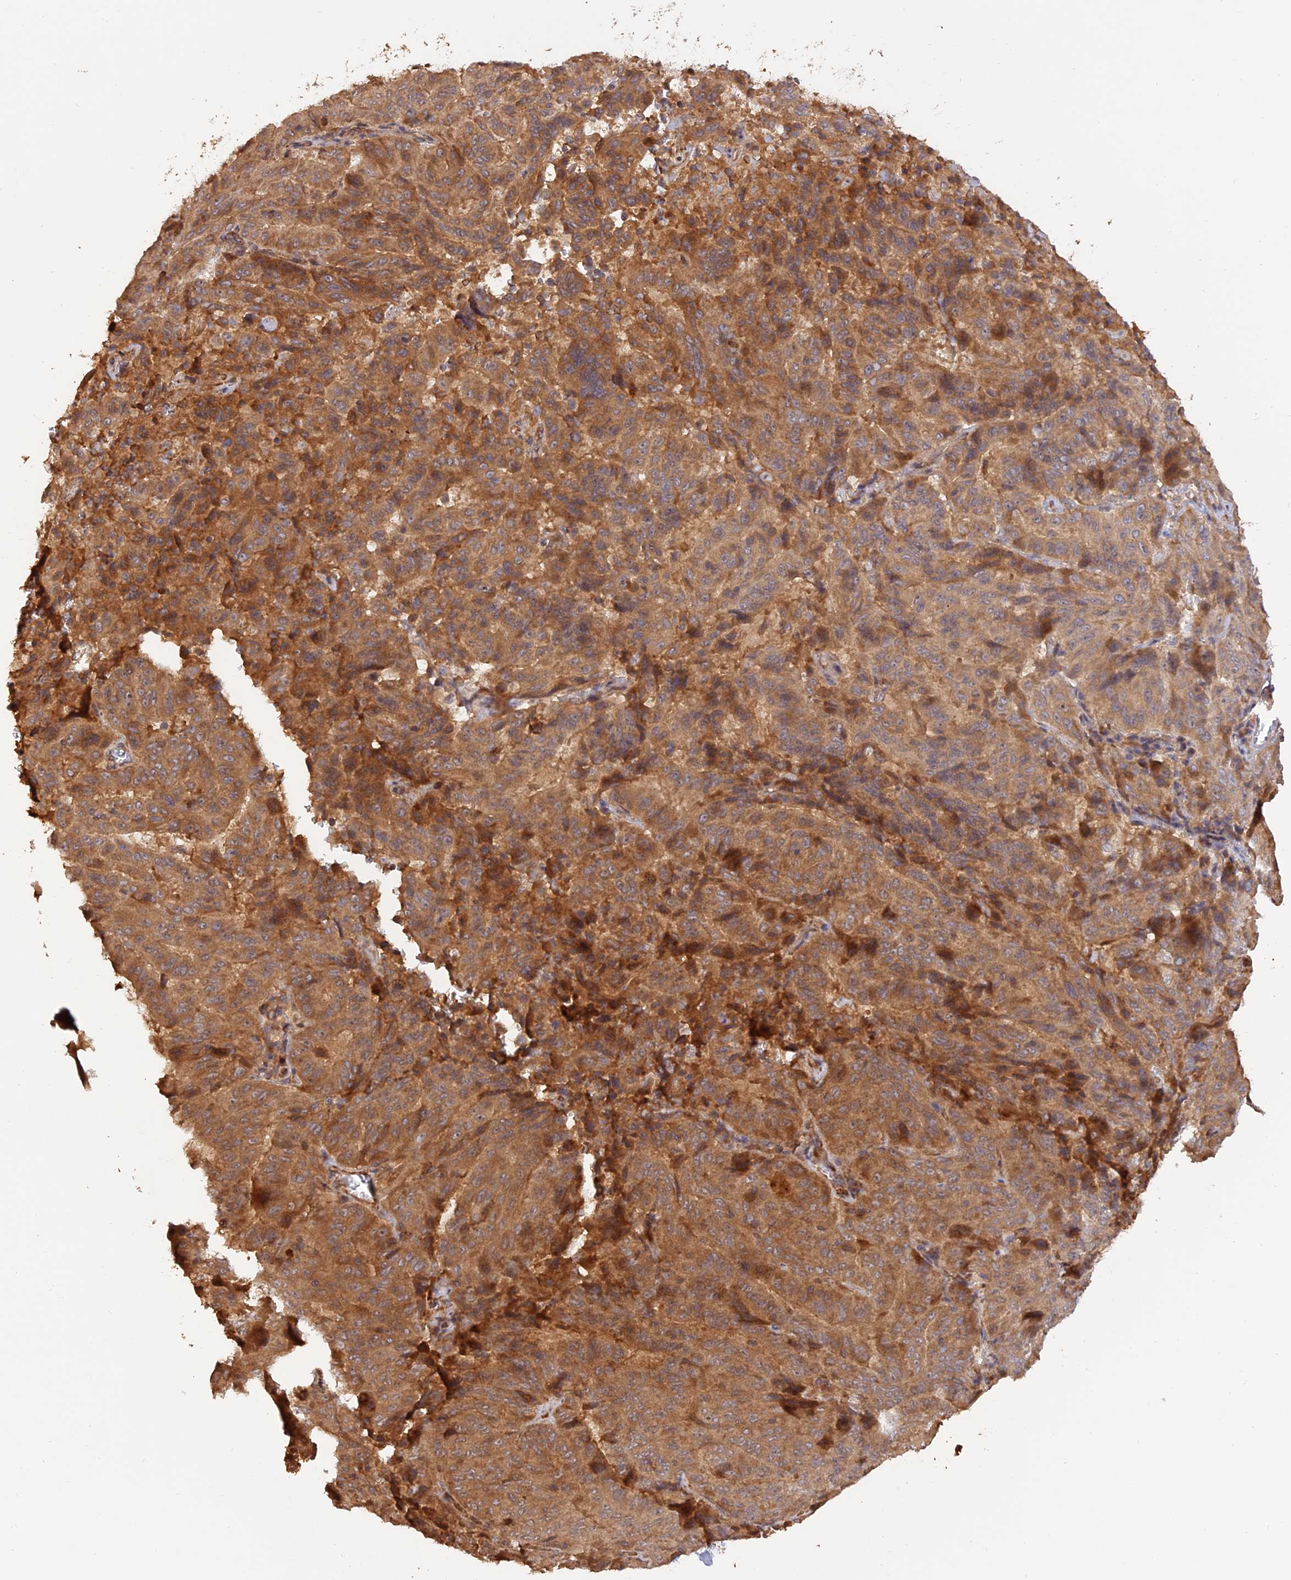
{"staining": {"intensity": "strong", "quantity": ">75%", "location": "cytoplasmic/membranous"}, "tissue": "pancreatic cancer", "cell_type": "Tumor cells", "image_type": "cancer", "snomed": [{"axis": "morphology", "description": "Adenocarcinoma, NOS"}, {"axis": "topography", "description": "Pancreas"}], "caption": "Pancreatic cancer stained with IHC displays strong cytoplasmic/membranous staining in approximately >75% of tumor cells. (IHC, brightfield microscopy, high magnification).", "gene": "CREBL2", "patient": {"sex": "male", "age": 63}}